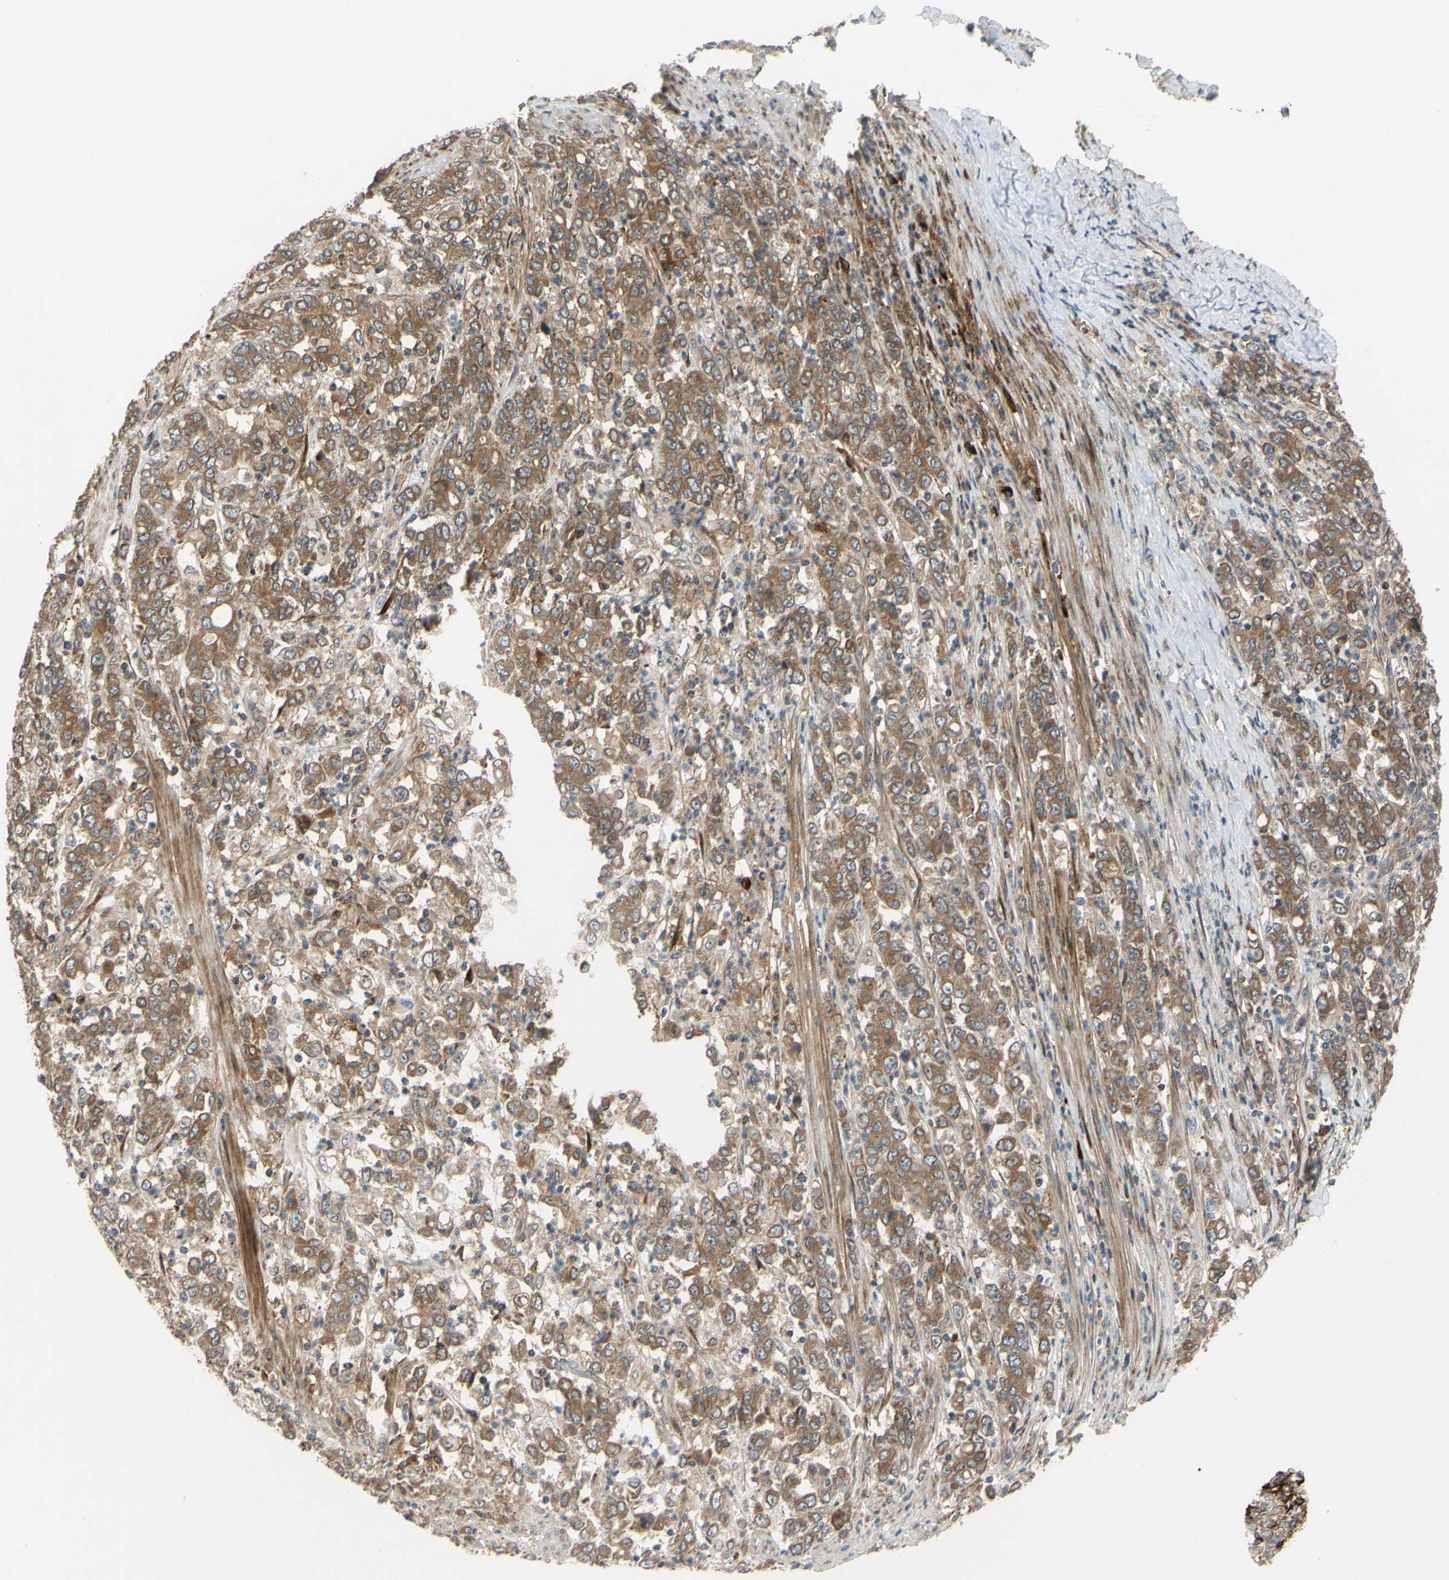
{"staining": {"intensity": "moderate", "quantity": ">75%", "location": "cytoplasmic/membranous"}, "tissue": "stomach cancer", "cell_type": "Tumor cells", "image_type": "cancer", "snomed": [{"axis": "morphology", "description": "Adenocarcinoma, NOS"}, {"axis": "topography", "description": "Stomach, lower"}], "caption": "Human stomach adenocarcinoma stained with a protein marker reveals moderate staining in tumor cells.", "gene": "SPTLC1", "patient": {"sex": "female", "age": 71}}